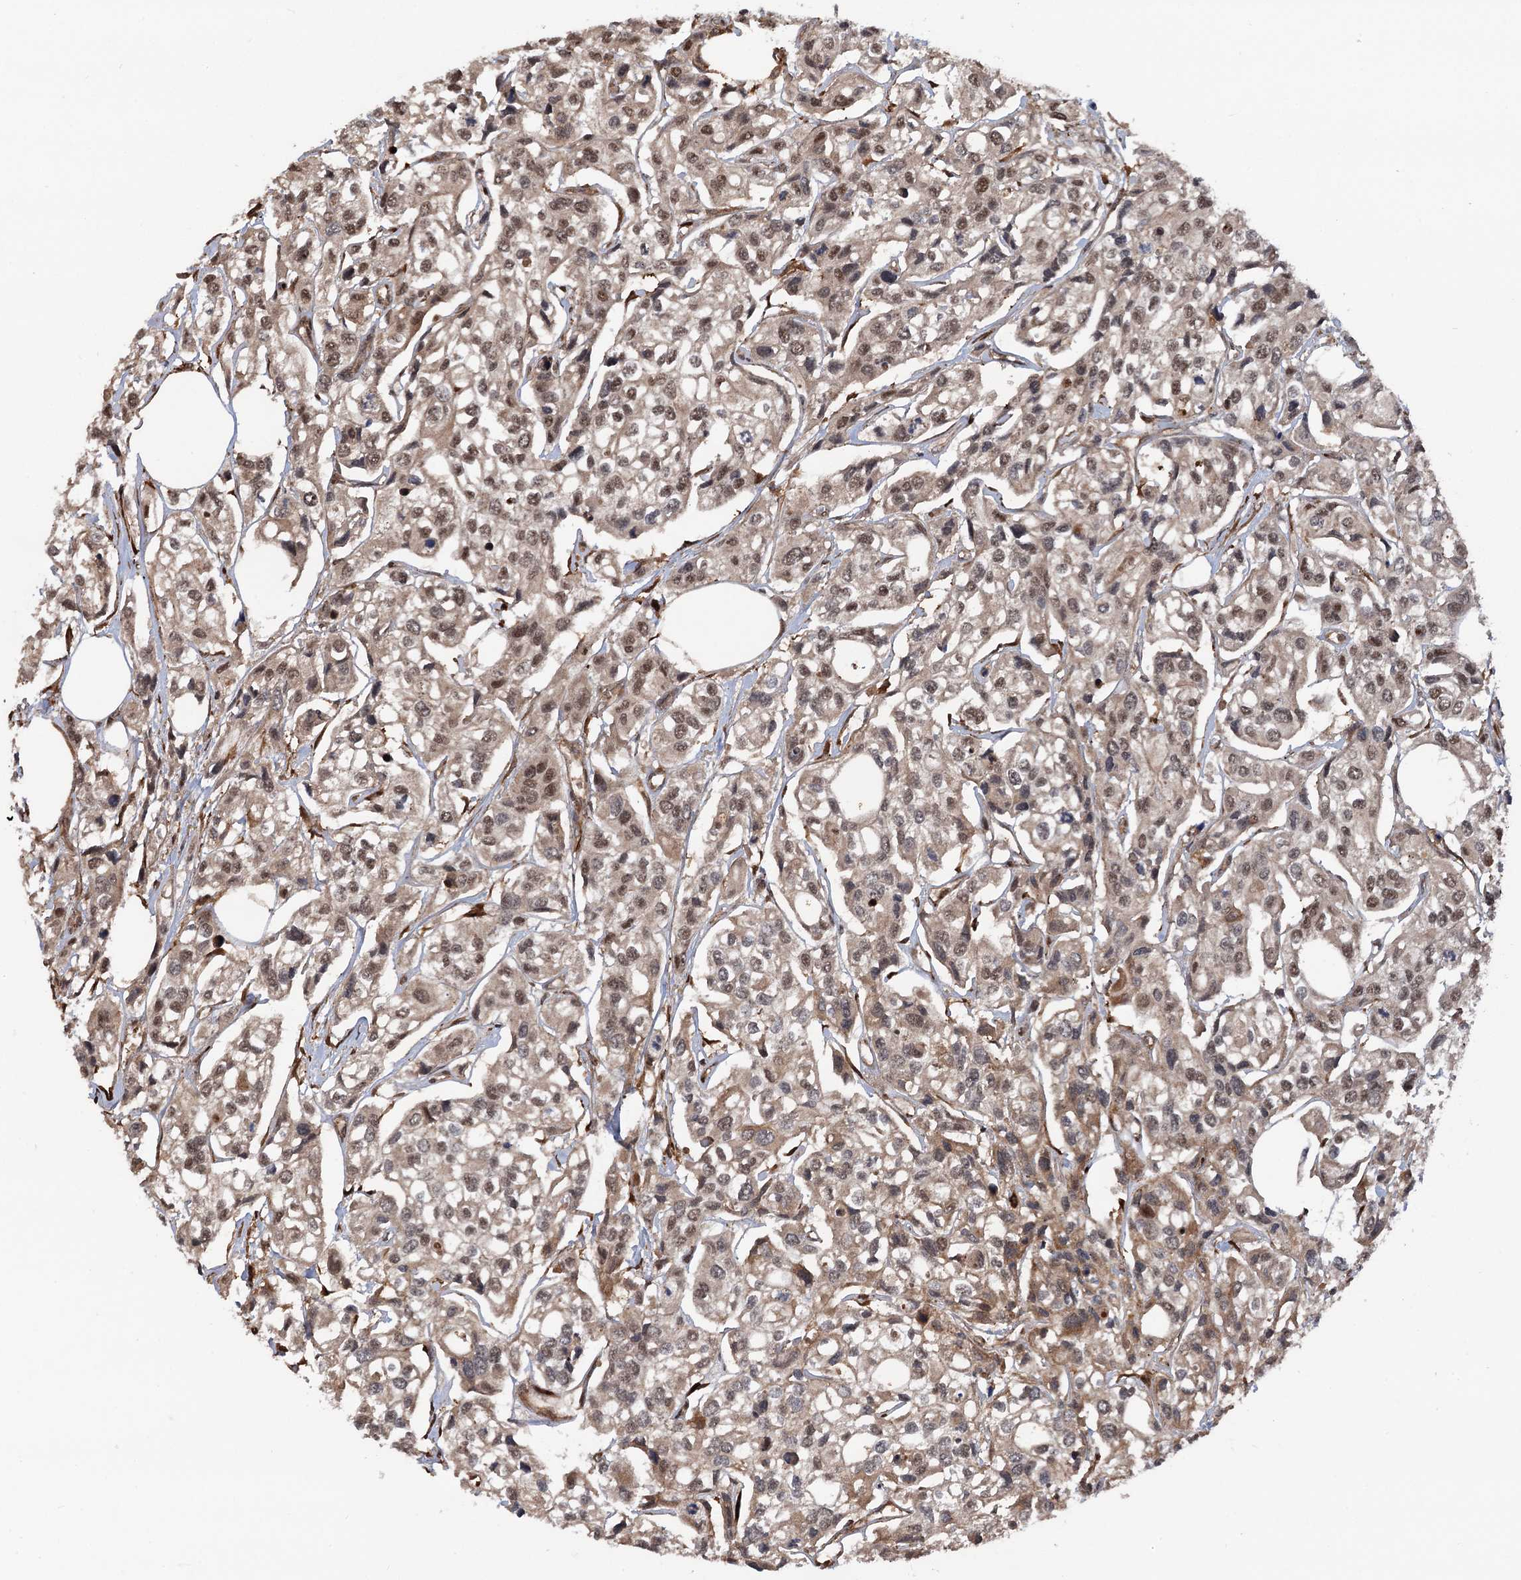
{"staining": {"intensity": "moderate", "quantity": ">75%", "location": "cytoplasmic/membranous,nuclear"}, "tissue": "urothelial cancer", "cell_type": "Tumor cells", "image_type": "cancer", "snomed": [{"axis": "morphology", "description": "Urothelial carcinoma, High grade"}, {"axis": "topography", "description": "Urinary bladder"}], "caption": "Moderate cytoplasmic/membranous and nuclear protein staining is identified in approximately >75% of tumor cells in urothelial cancer.", "gene": "SNRNP25", "patient": {"sex": "male", "age": 67}}